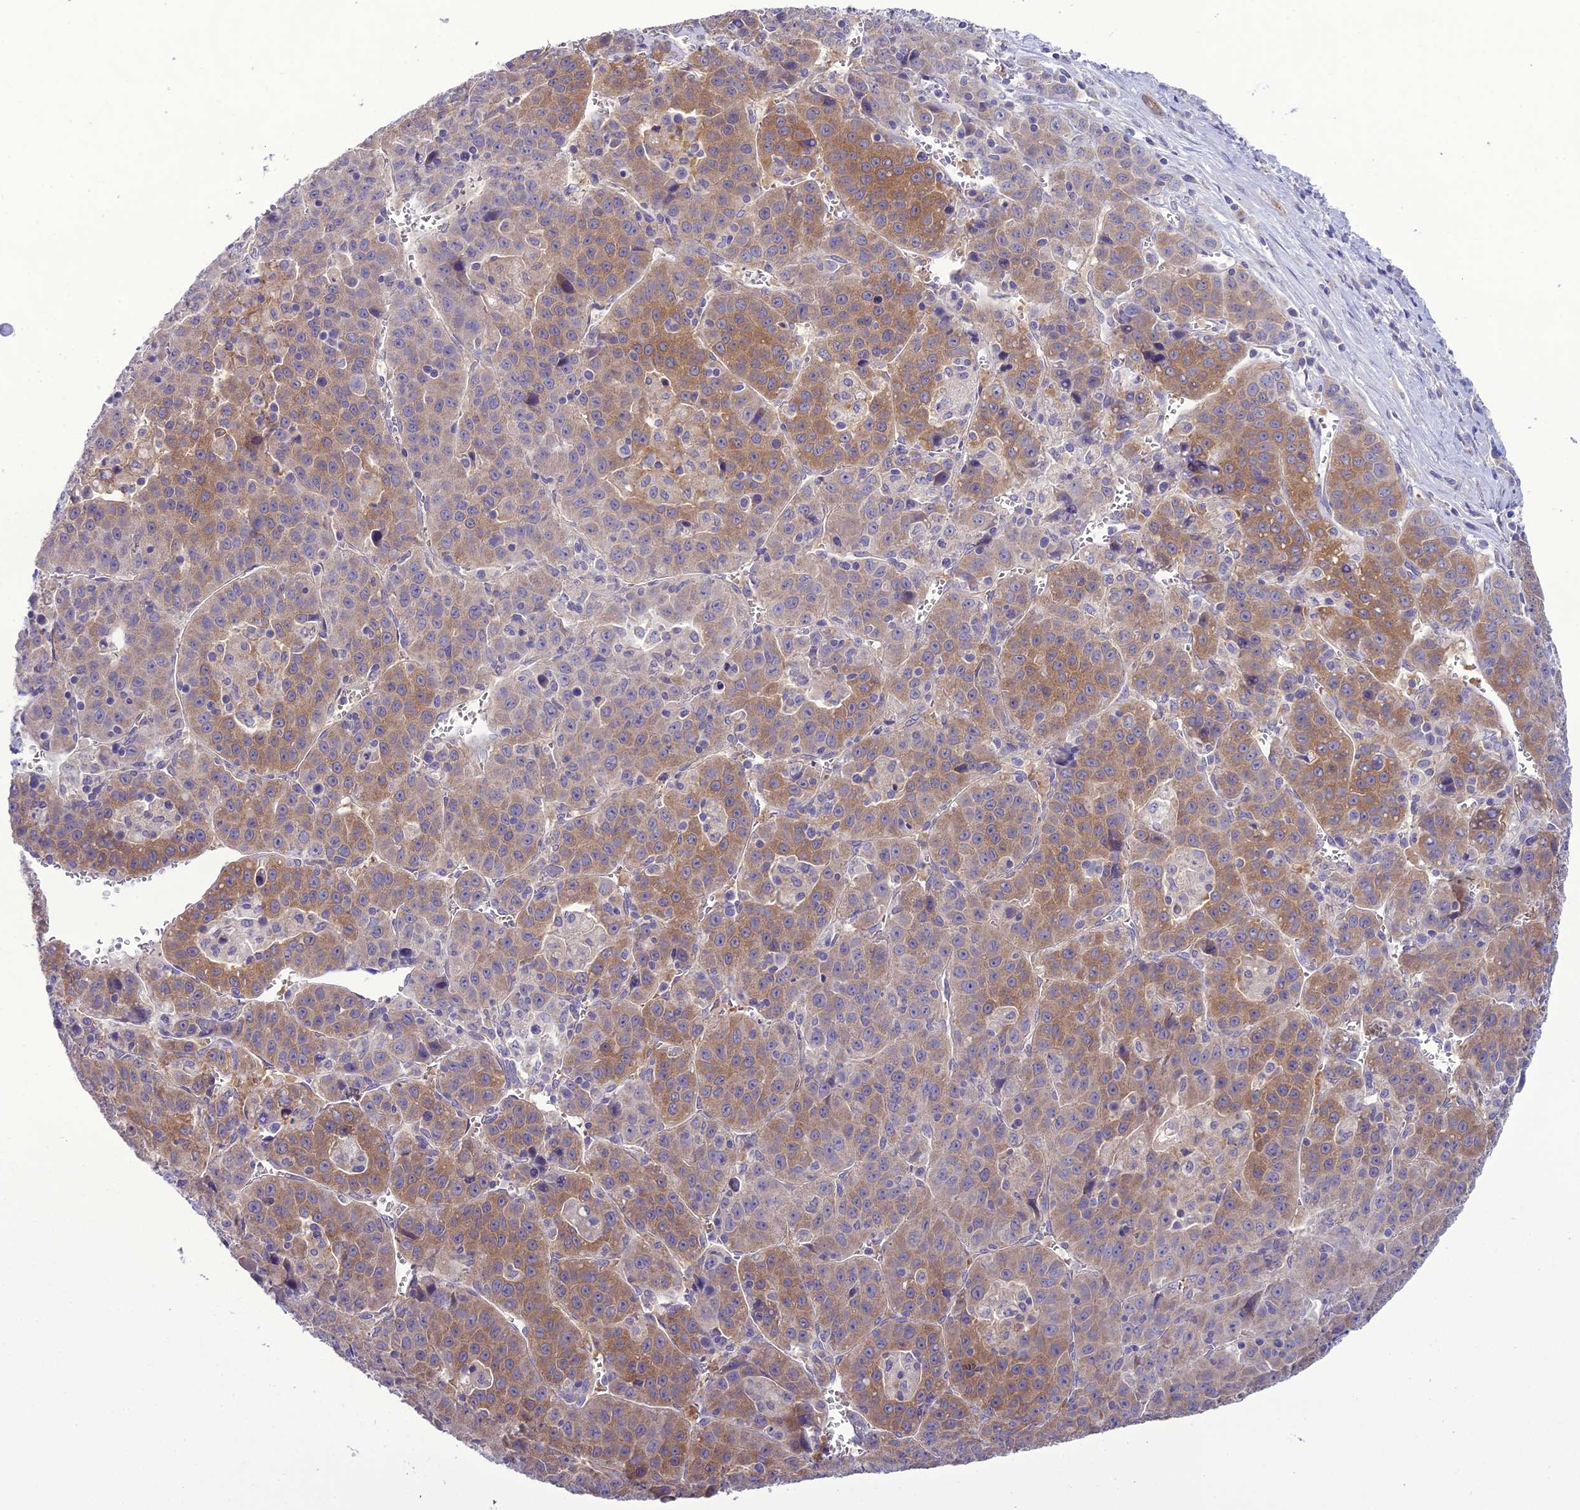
{"staining": {"intensity": "moderate", "quantity": ">75%", "location": "cytoplasmic/membranous"}, "tissue": "liver cancer", "cell_type": "Tumor cells", "image_type": "cancer", "snomed": [{"axis": "morphology", "description": "Carcinoma, Hepatocellular, NOS"}, {"axis": "topography", "description": "Liver"}], "caption": "High-magnification brightfield microscopy of liver cancer stained with DAB (3,3'-diaminobenzidine) (brown) and counterstained with hematoxylin (blue). tumor cells exhibit moderate cytoplasmic/membranous staining is appreciated in about>75% of cells. (DAB IHC with brightfield microscopy, high magnification).", "gene": "SCRT1", "patient": {"sex": "female", "age": 53}}